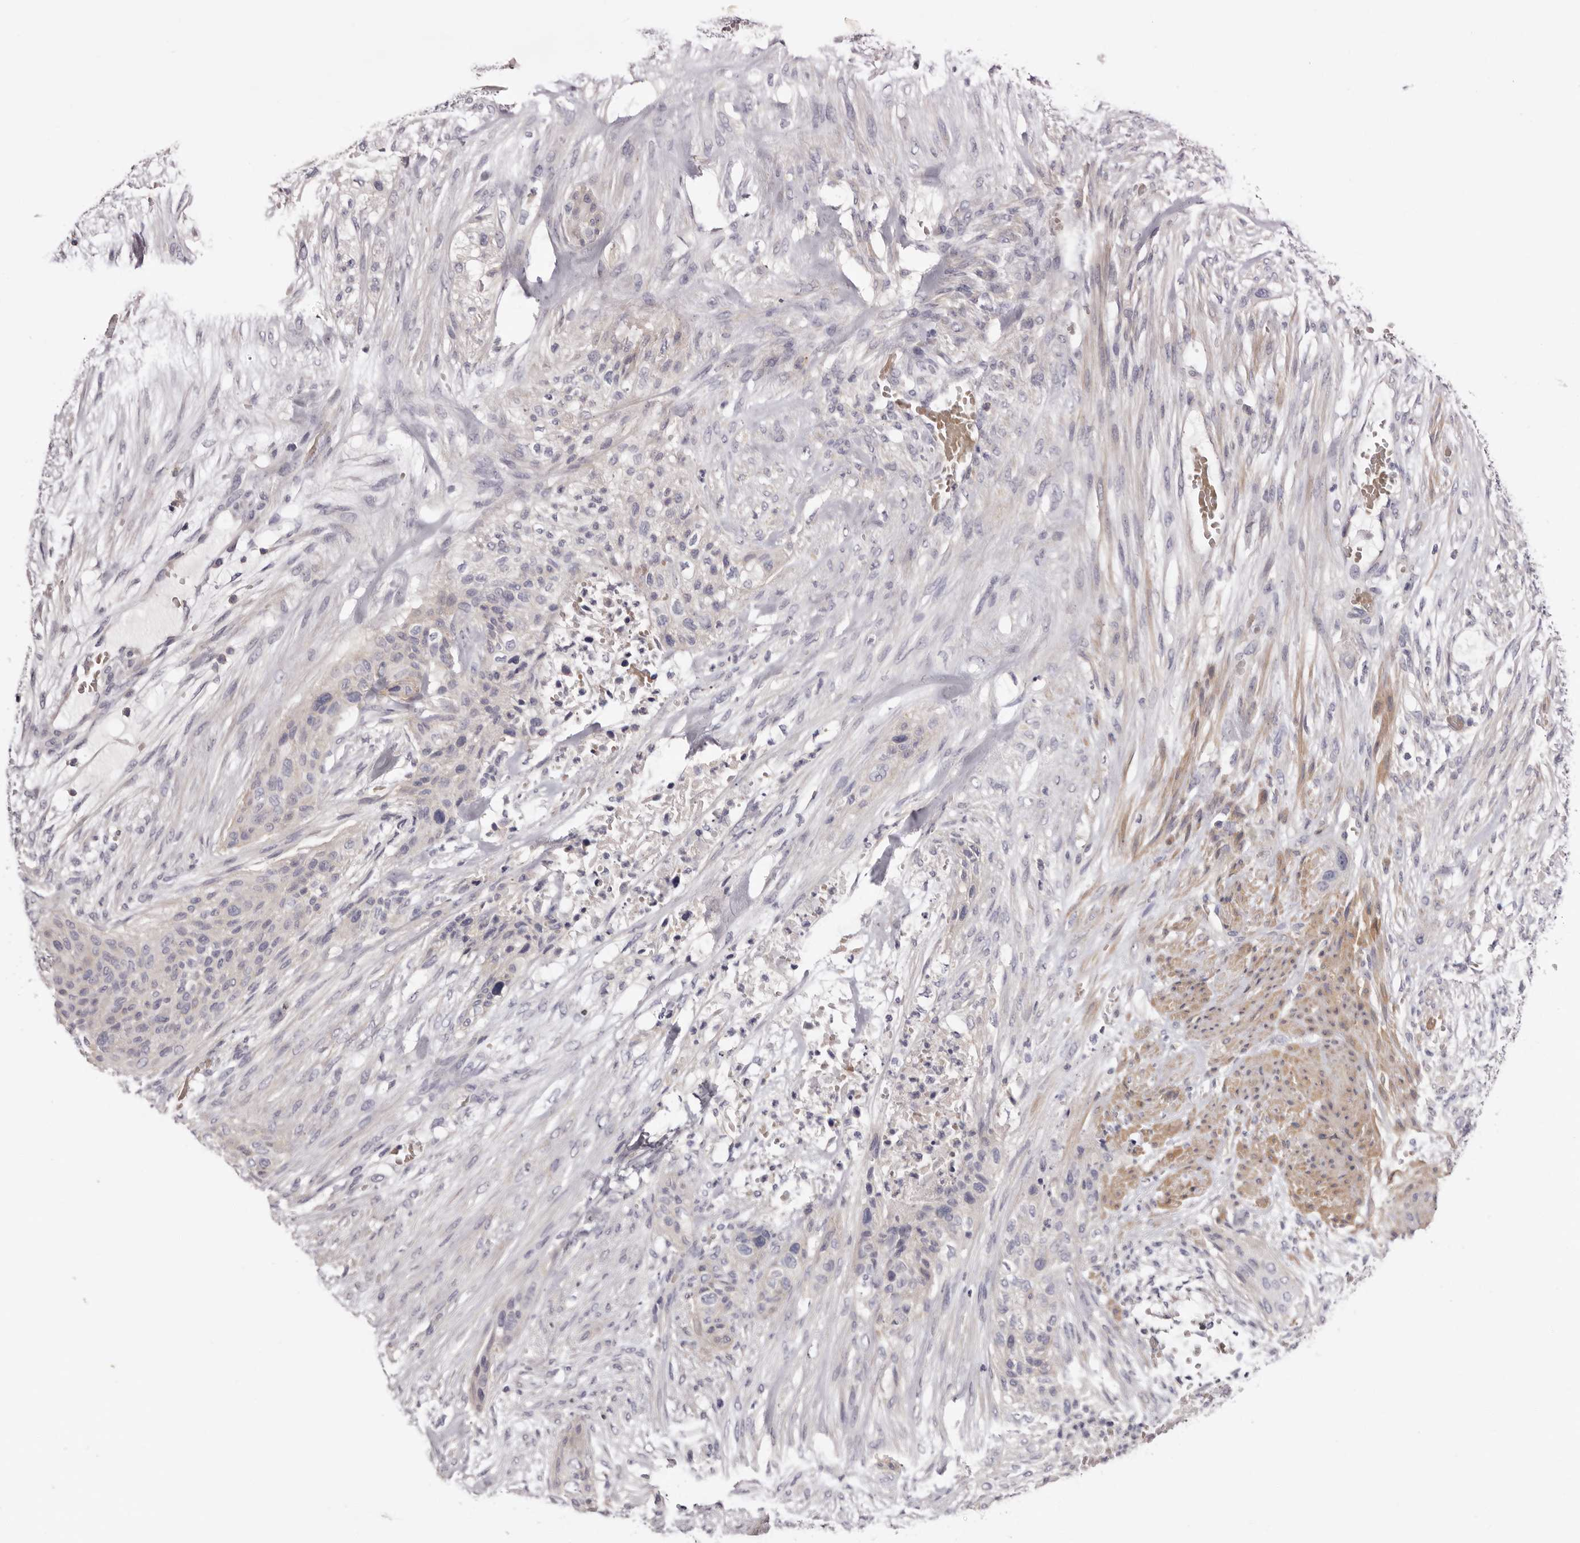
{"staining": {"intensity": "negative", "quantity": "none", "location": "none"}, "tissue": "urothelial cancer", "cell_type": "Tumor cells", "image_type": "cancer", "snomed": [{"axis": "morphology", "description": "Urothelial carcinoma, High grade"}, {"axis": "topography", "description": "Urinary bladder"}], "caption": "Immunohistochemistry (IHC) of urothelial cancer exhibits no staining in tumor cells.", "gene": "S1PR5", "patient": {"sex": "male", "age": 35}}